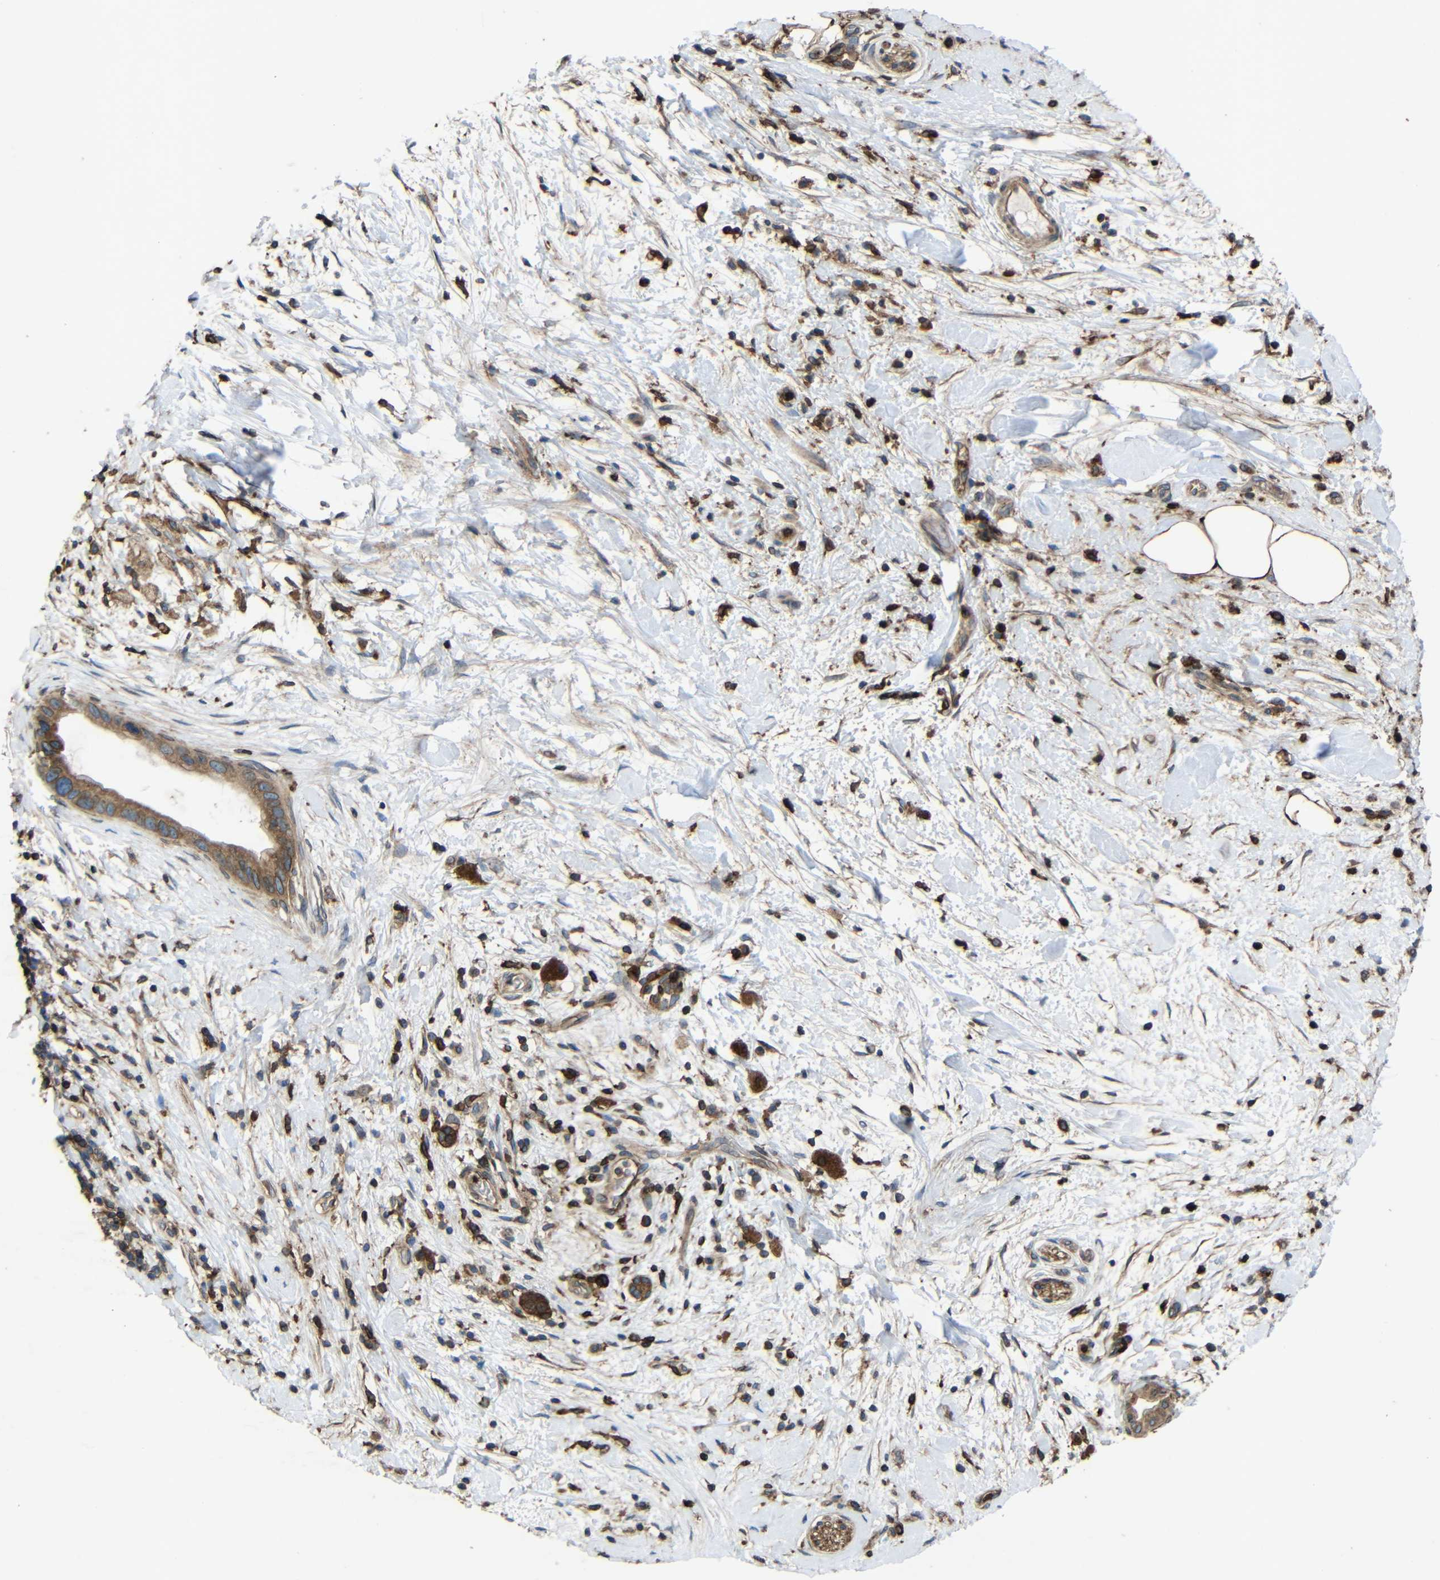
{"staining": {"intensity": "moderate", "quantity": ">75%", "location": "cytoplasmic/membranous"}, "tissue": "pancreatic cancer", "cell_type": "Tumor cells", "image_type": "cancer", "snomed": [{"axis": "morphology", "description": "Adenocarcinoma, NOS"}, {"axis": "topography", "description": "Pancreas"}], "caption": "A histopathology image showing moderate cytoplasmic/membranous staining in about >75% of tumor cells in pancreatic adenocarcinoma, as visualized by brown immunohistochemical staining.", "gene": "TREM2", "patient": {"sex": "male", "age": 55}}